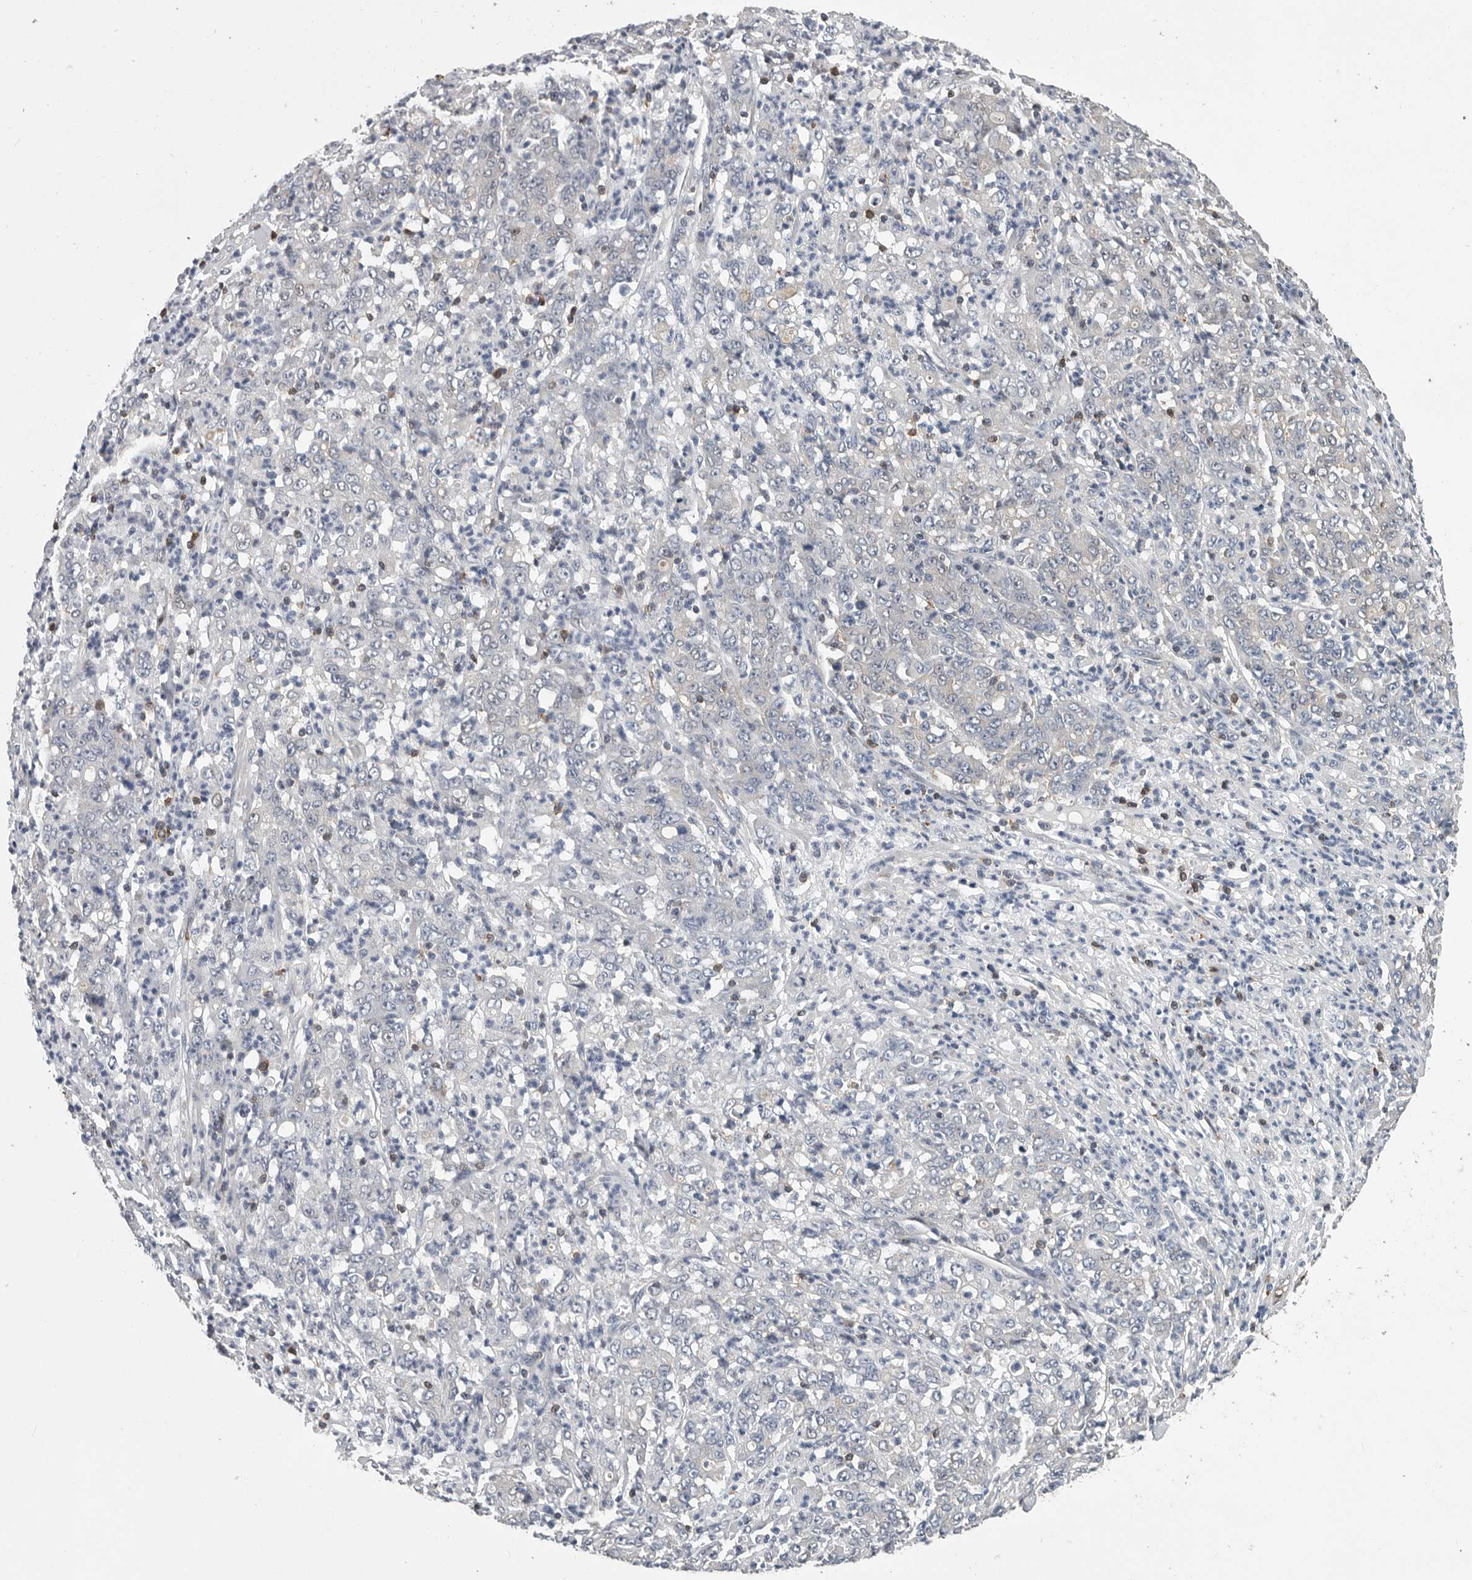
{"staining": {"intensity": "negative", "quantity": "none", "location": "none"}, "tissue": "stomach cancer", "cell_type": "Tumor cells", "image_type": "cancer", "snomed": [{"axis": "morphology", "description": "Adenocarcinoma, NOS"}, {"axis": "topography", "description": "Stomach, lower"}], "caption": "The micrograph shows no significant expression in tumor cells of stomach cancer (adenocarcinoma).", "gene": "PDCD4", "patient": {"sex": "female", "age": 71}}